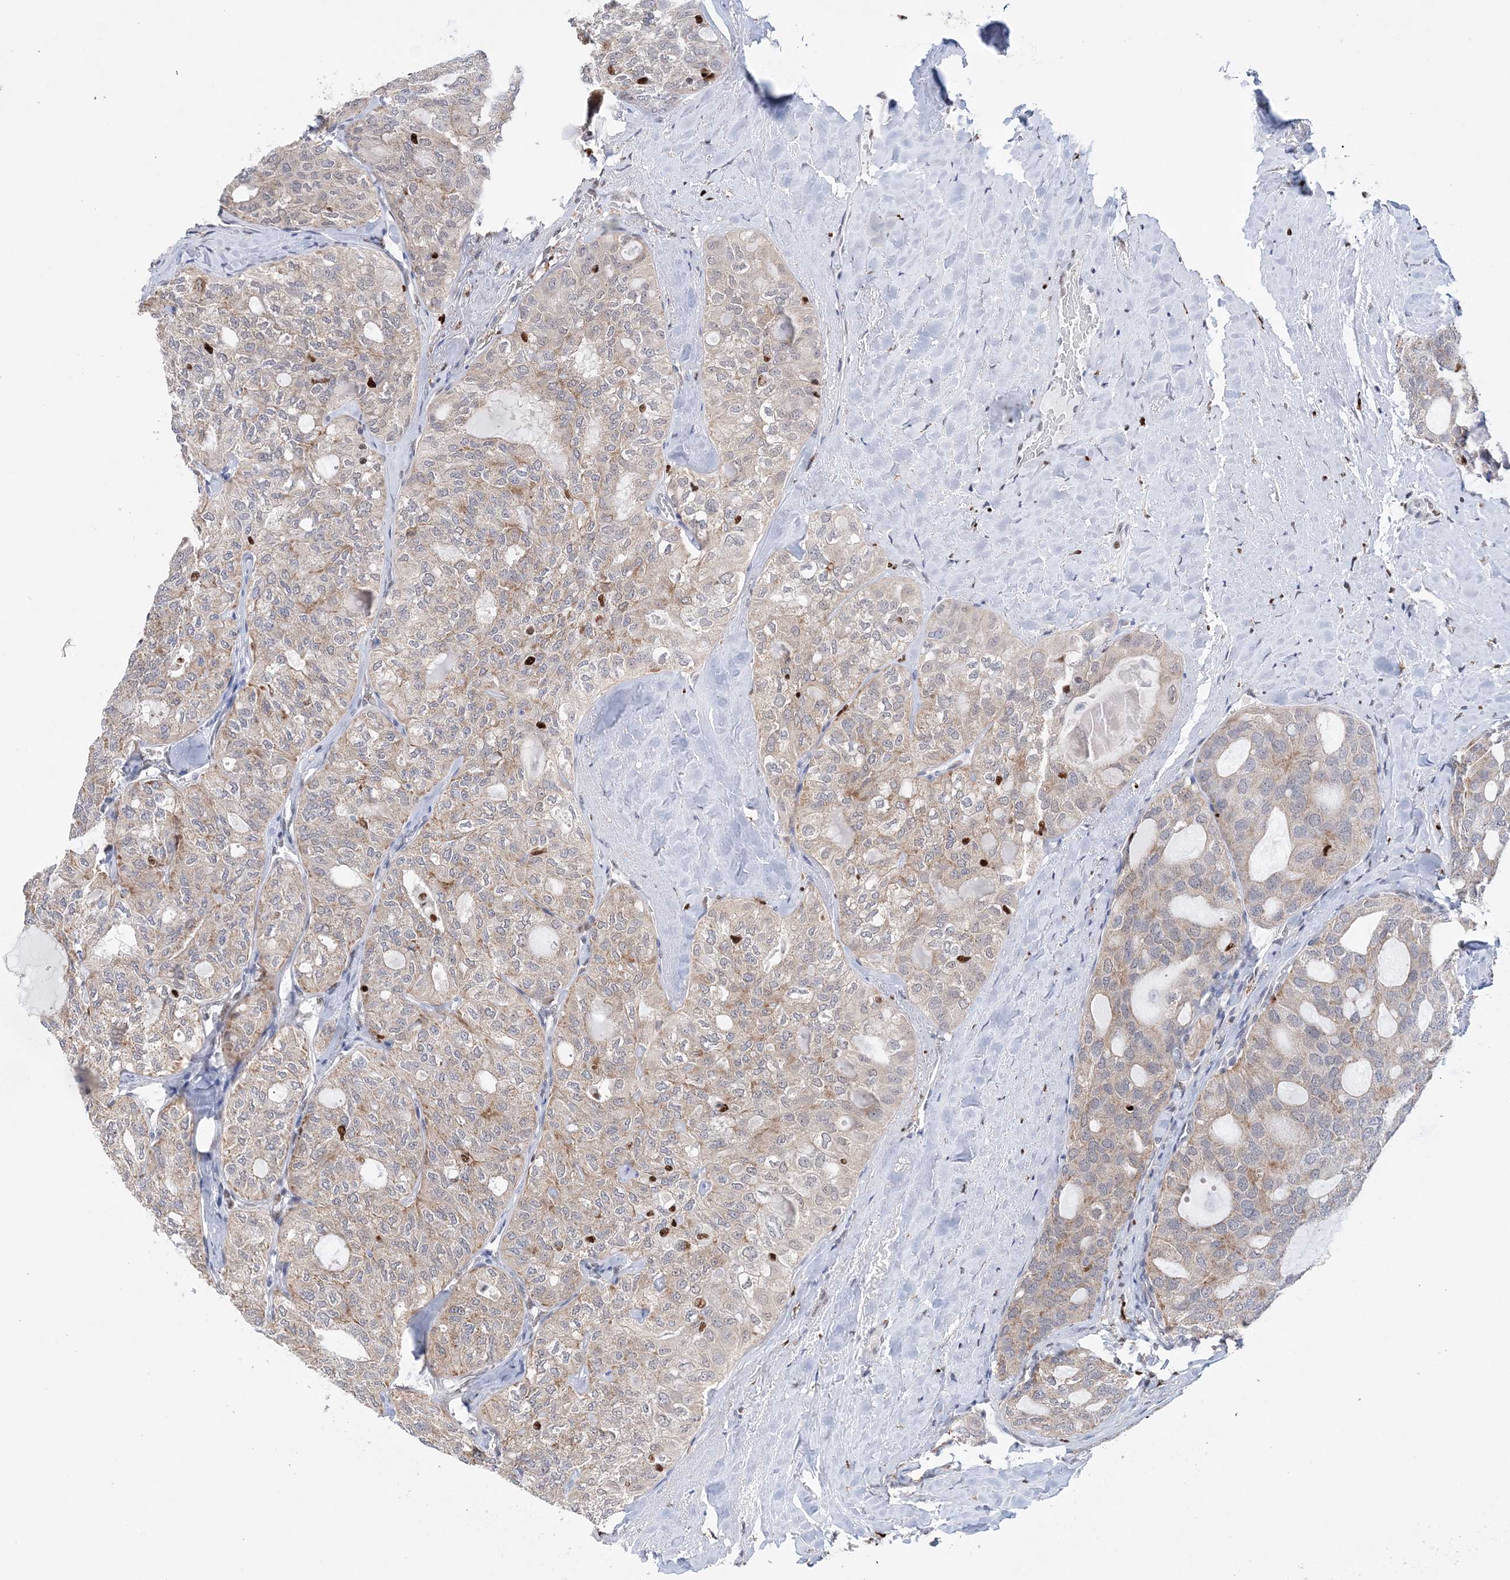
{"staining": {"intensity": "weak", "quantity": "25%-75%", "location": "cytoplasmic/membranous"}, "tissue": "thyroid cancer", "cell_type": "Tumor cells", "image_type": "cancer", "snomed": [{"axis": "morphology", "description": "Follicular adenoma carcinoma, NOS"}, {"axis": "topography", "description": "Thyroid gland"}], "caption": "A micrograph of follicular adenoma carcinoma (thyroid) stained for a protein shows weak cytoplasmic/membranous brown staining in tumor cells.", "gene": "NIT2", "patient": {"sex": "male", "age": 75}}